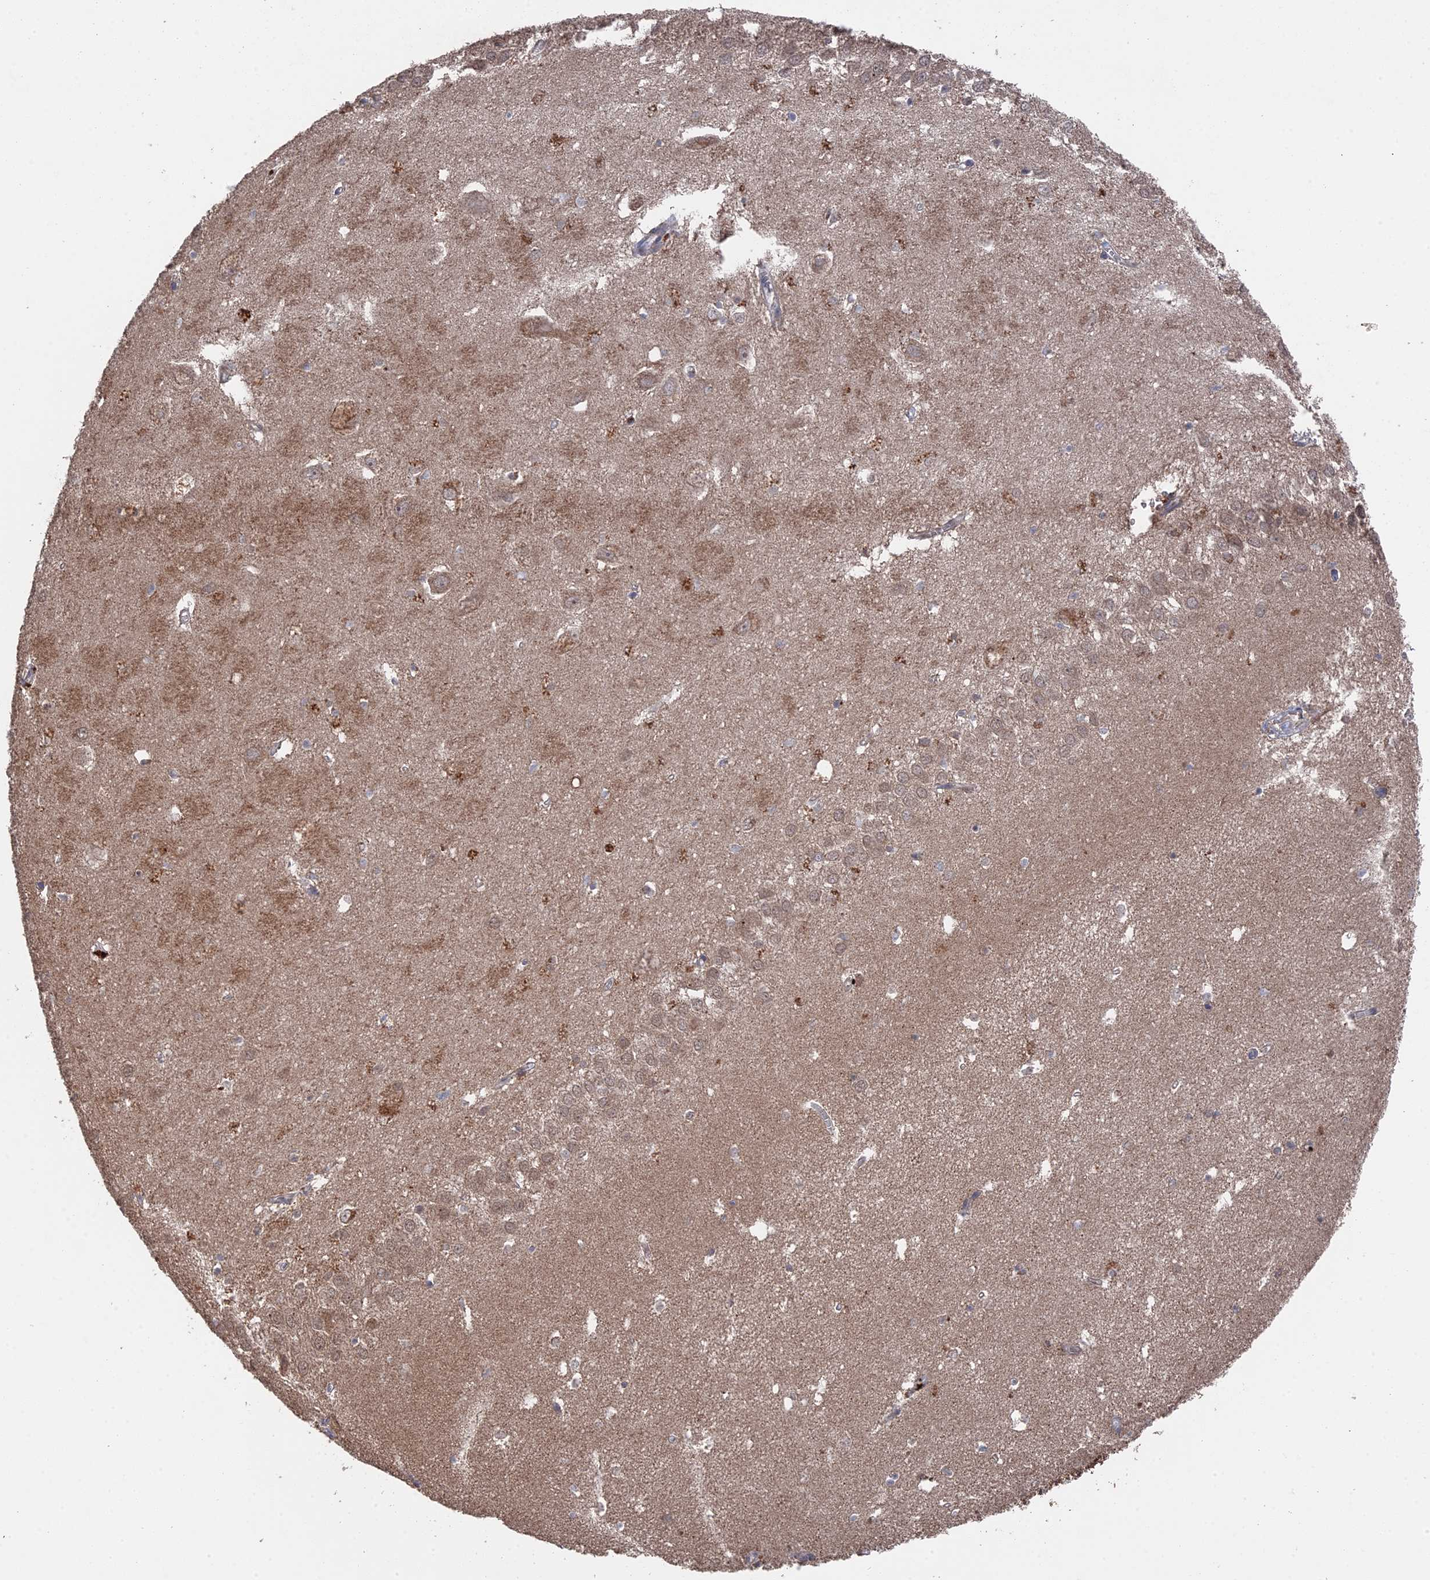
{"staining": {"intensity": "weak", "quantity": "<25%", "location": "cytoplasmic/membranous"}, "tissue": "hippocampus", "cell_type": "Glial cells", "image_type": "normal", "snomed": [{"axis": "morphology", "description": "Normal tissue, NOS"}, {"axis": "topography", "description": "Hippocampus"}], "caption": "Immunohistochemistry (IHC) of unremarkable hippocampus displays no expression in glial cells.", "gene": "CEACAM21", "patient": {"sex": "female", "age": 64}}